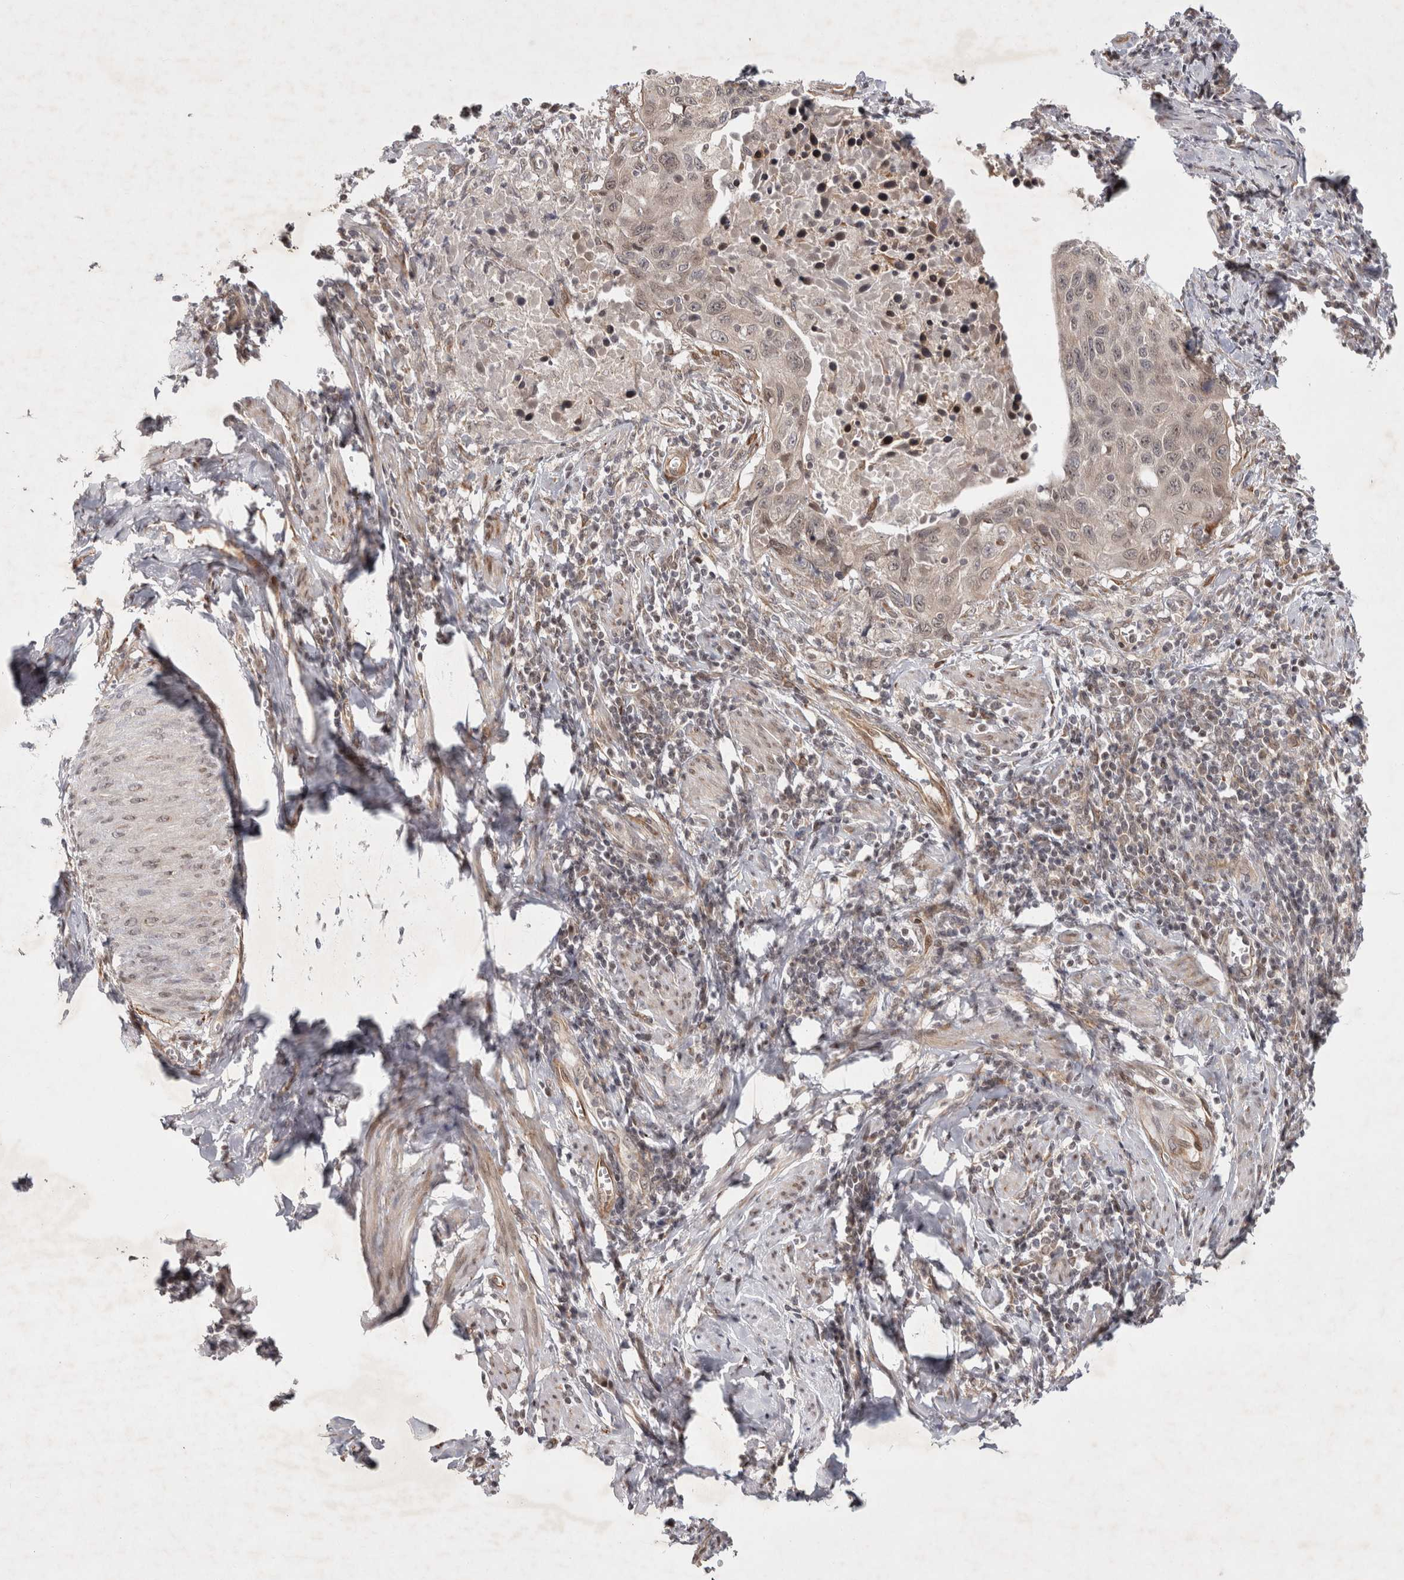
{"staining": {"intensity": "weak", "quantity": "<25%", "location": "nuclear"}, "tissue": "cervical cancer", "cell_type": "Tumor cells", "image_type": "cancer", "snomed": [{"axis": "morphology", "description": "Squamous cell carcinoma, NOS"}, {"axis": "topography", "description": "Cervix"}], "caption": "This is a image of immunohistochemistry staining of cervical cancer (squamous cell carcinoma), which shows no positivity in tumor cells. Nuclei are stained in blue.", "gene": "ZNF318", "patient": {"sex": "female", "age": 53}}